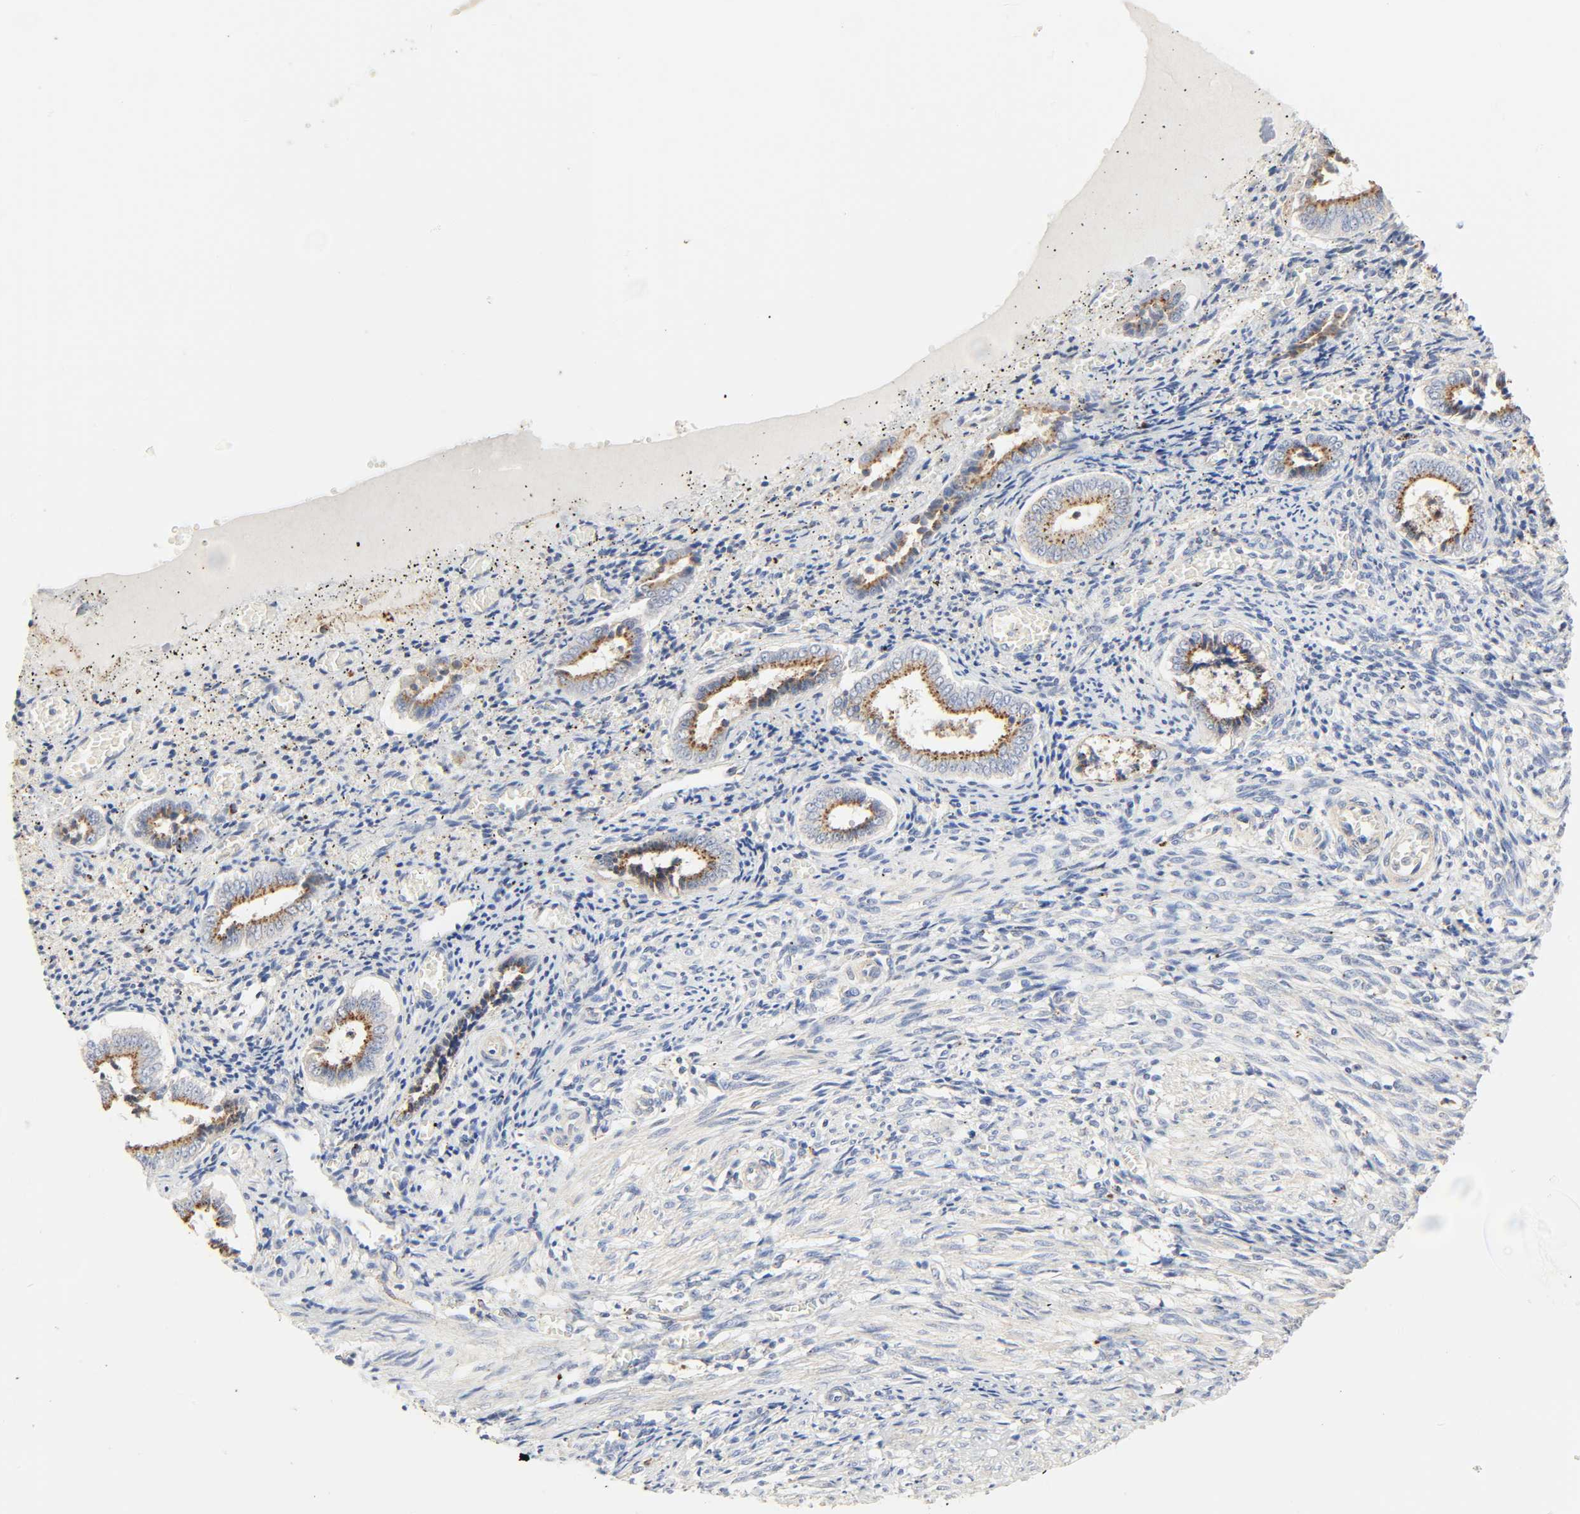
{"staining": {"intensity": "negative", "quantity": "none", "location": "none"}, "tissue": "endometrium", "cell_type": "Cells in endometrial stroma", "image_type": "normal", "snomed": [{"axis": "morphology", "description": "Normal tissue, NOS"}, {"axis": "topography", "description": "Endometrium"}], "caption": "Immunohistochemistry (IHC) of normal endometrium reveals no staining in cells in endometrial stroma.", "gene": "CAMK2A", "patient": {"sex": "female", "age": 42}}